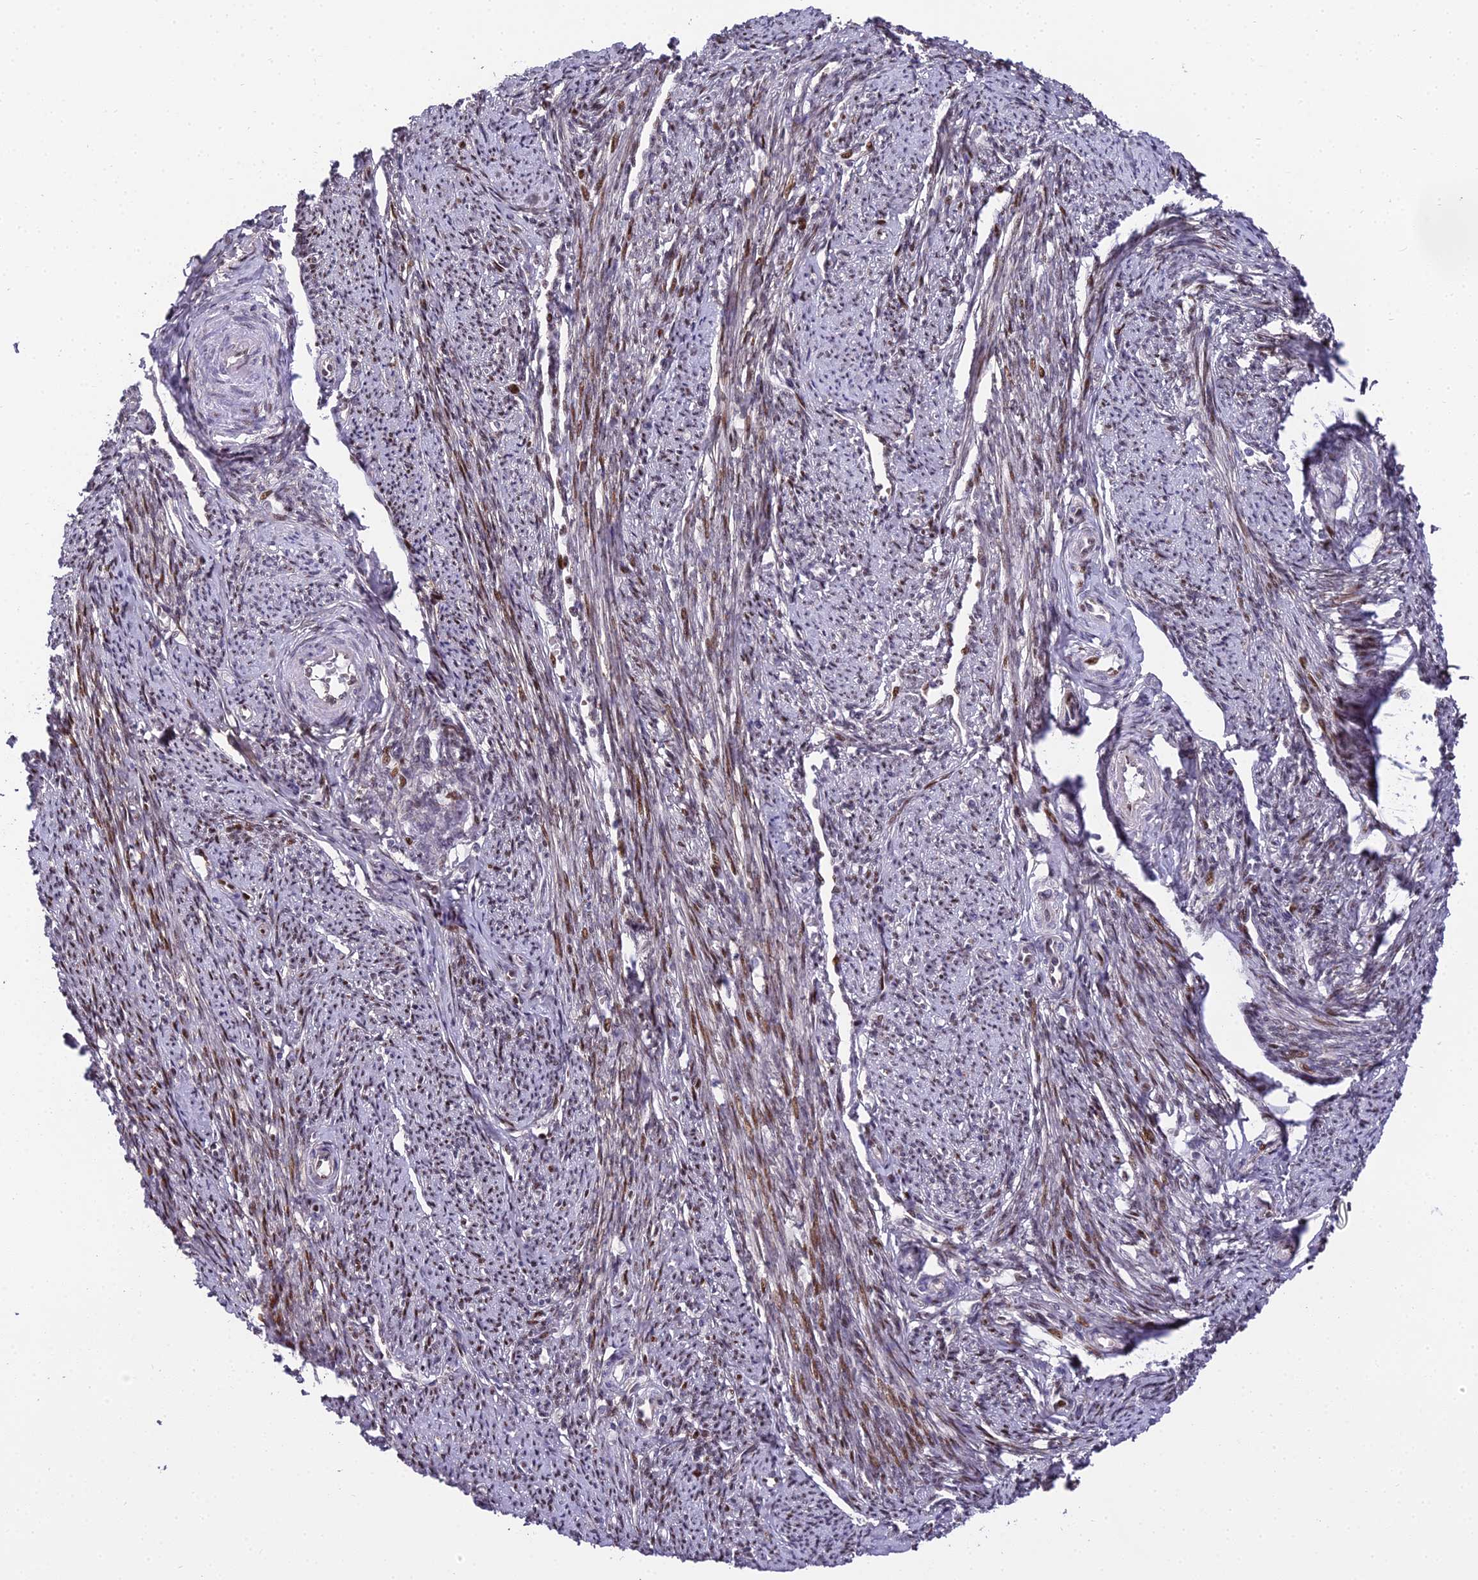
{"staining": {"intensity": "moderate", "quantity": "25%-75%", "location": "nuclear"}, "tissue": "smooth muscle", "cell_type": "Smooth muscle cells", "image_type": "normal", "snomed": [{"axis": "morphology", "description": "Normal tissue, NOS"}, {"axis": "topography", "description": "Smooth muscle"}, {"axis": "topography", "description": "Uterus"}], "caption": "This photomicrograph displays normal smooth muscle stained with immunohistochemistry (IHC) to label a protein in brown. The nuclear of smooth muscle cells show moderate positivity for the protein. Nuclei are counter-stained blue.", "gene": "ZNF707", "patient": {"sex": "female", "age": 59}}